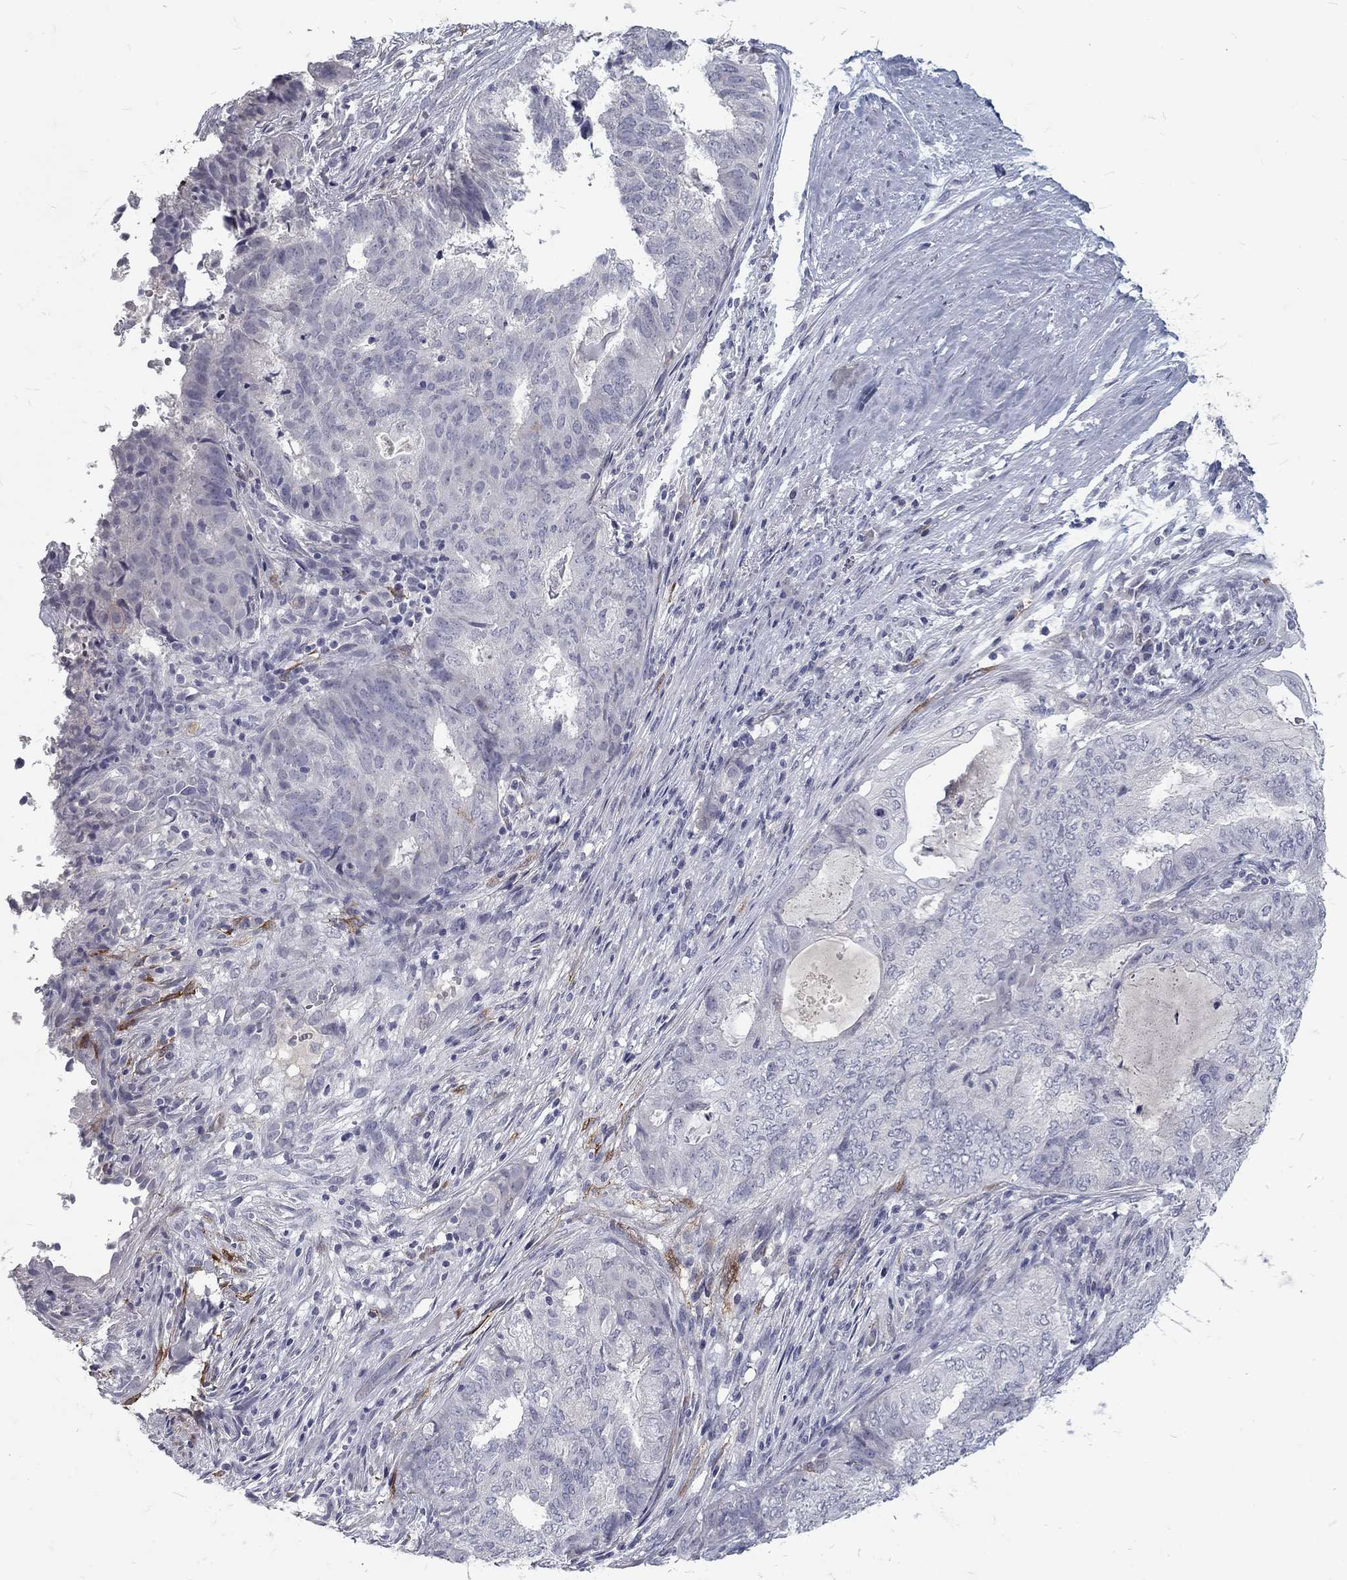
{"staining": {"intensity": "negative", "quantity": "none", "location": "none"}, "tissue": "endometrial cancer", "cell_type": "Tumor cells", "image_type": "cancer", "snomed": [{"axis": "morphology", "description": "Adenocarcinoma, NOS"}, {"axis": "topography", "description": "Endometrium"}], "caption": "The immunohistochemistry (IHC) micrograph has no significant expression in tumor cells of endometrial adenocarcinoma tissue.", "gene": "NOS1", "patient": {"sex": "female", "age": 62}}